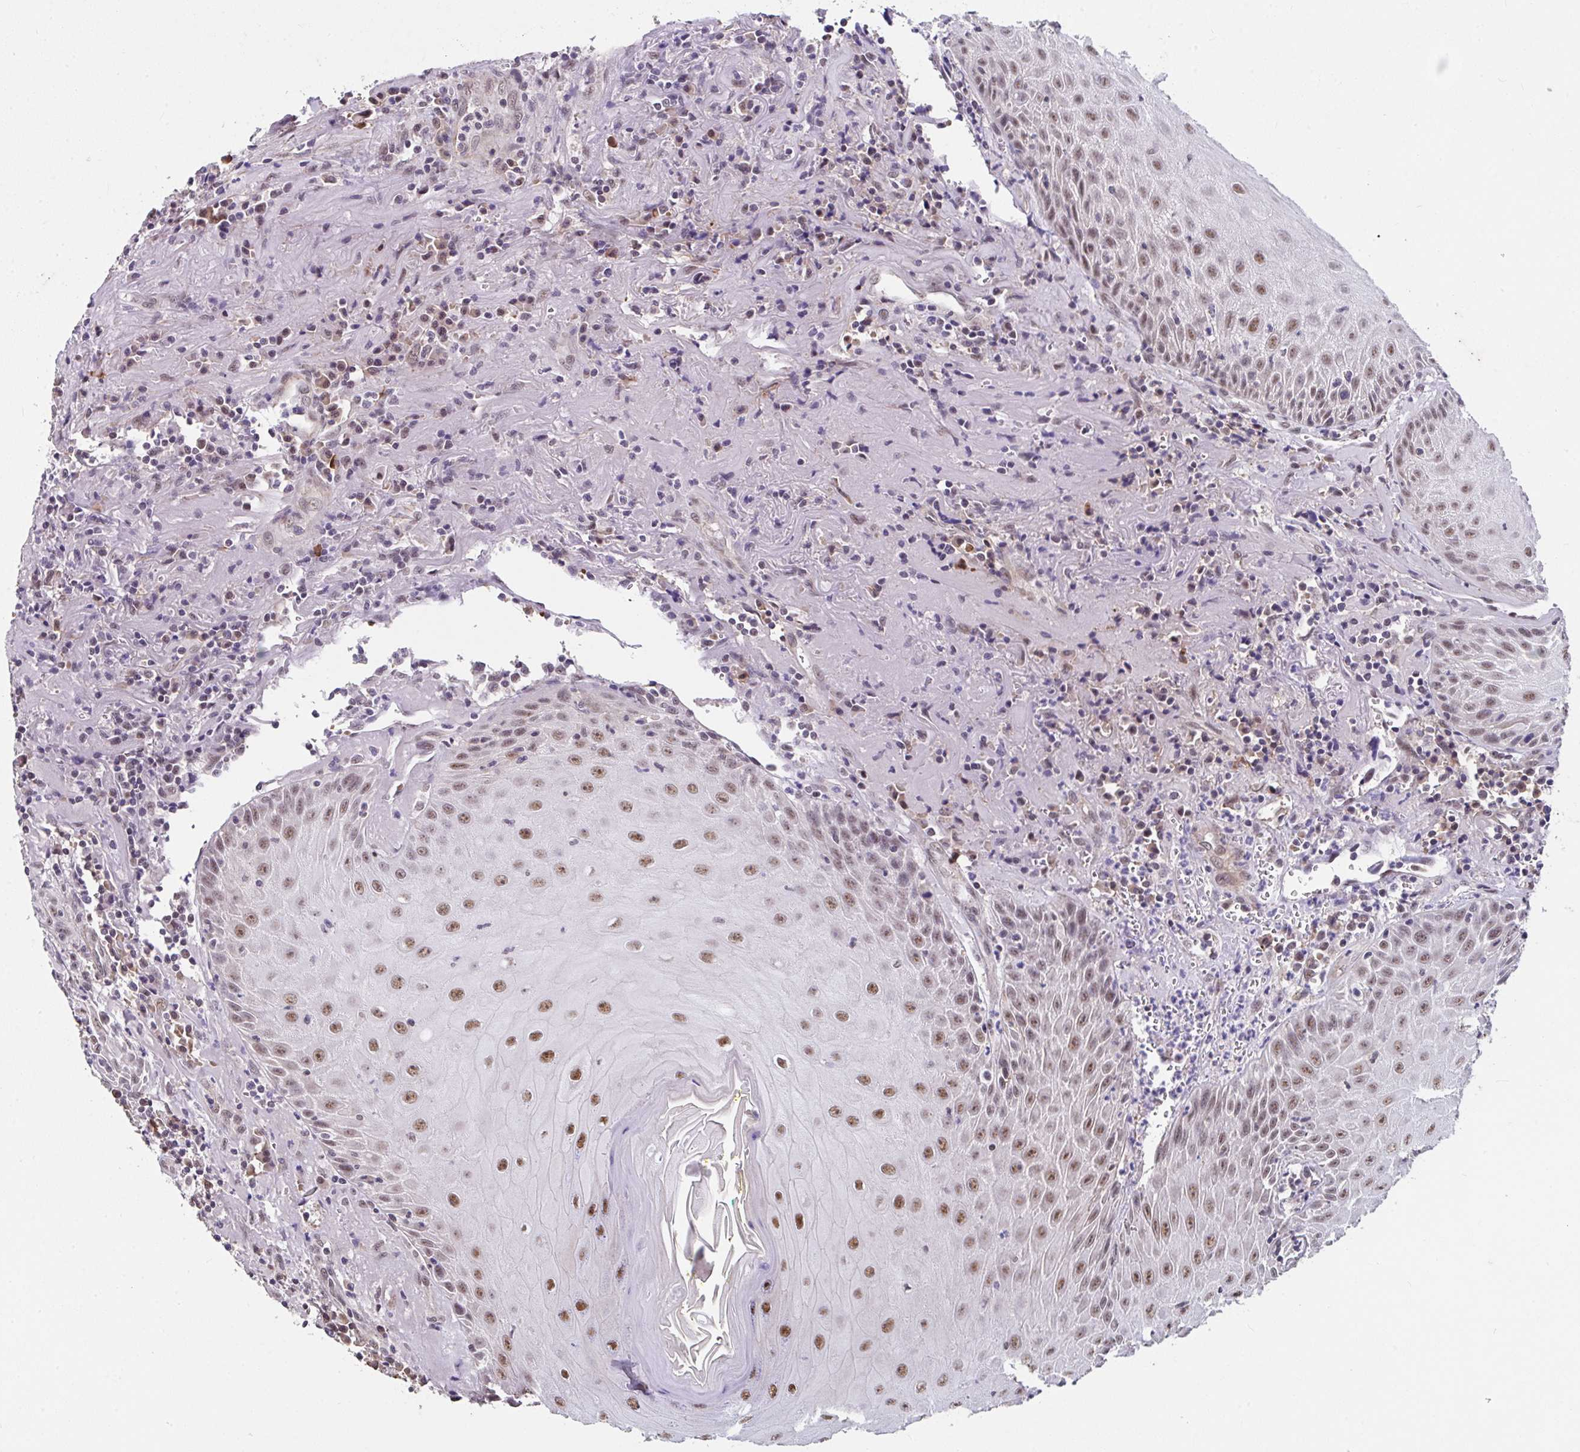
{"staining": {"intensity": "moderate", "quantity": ">75%", "location": "nuclear"}, "tissue": "head and neck cancer", "cell_type": "Tumor cells", "image_type": "cancer", "snomed": [{"axis": "morphology", "description": "Normal tissue, NOS"}, {"axis": "morphology", "description": "Squamous cell carcinoma, NOS"}, {"axis": "topography", "description": "Oral tissue"}, {"axis": "topography", "description": "Head-Neck"}], "caption": "Immunohistochemistry (IHC) micrograph of human squamous cell carcinoma (head and neck) stained for a protein (brown), which displays medium levels of moderate nuclear staining in approximately >75% of tumor cells.", "gene": "RBBP6", "patient": {"sex": "female", "age": 70}}